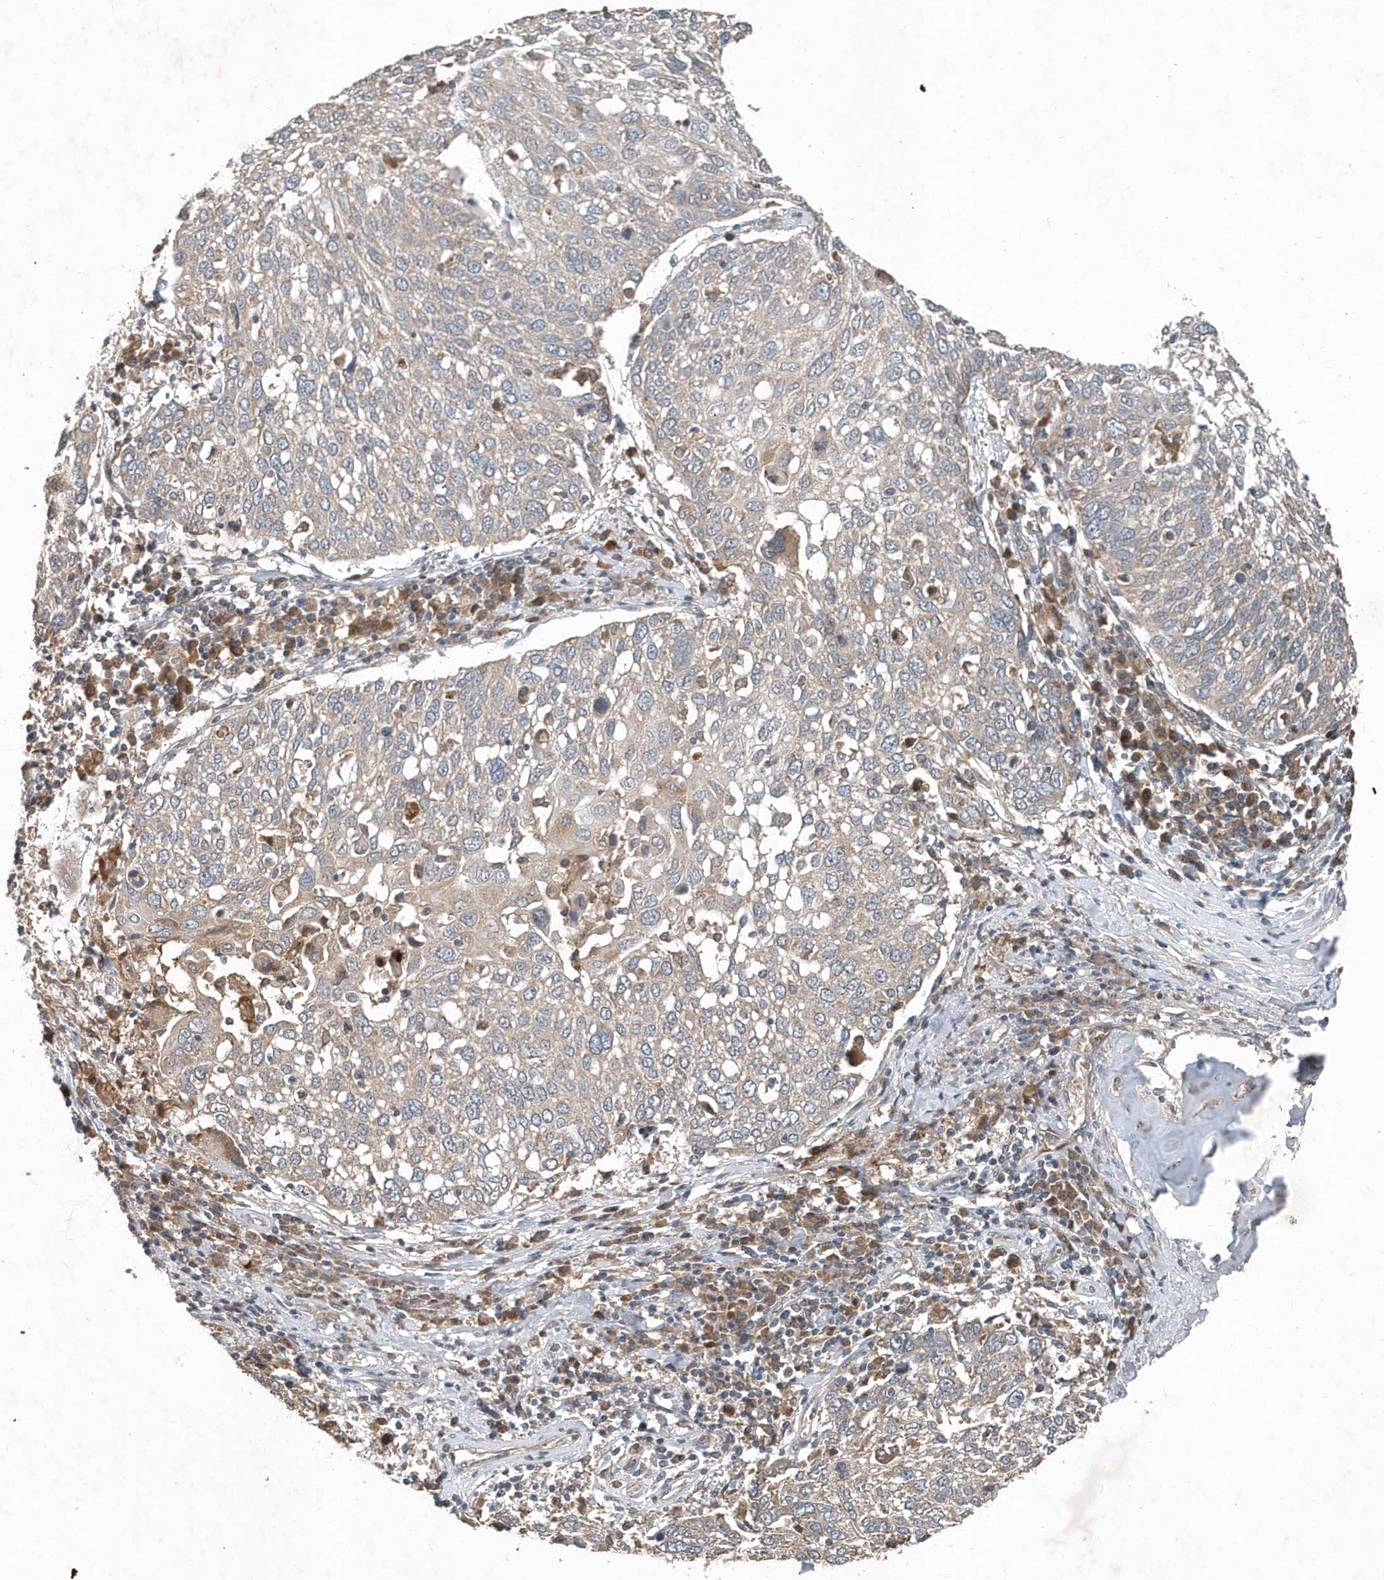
{"staining": {"intensity": "weak", "quantity": "25%-75%", "location": "cytoplasmic/membranous"}, "tissue": "lung cancer", "cell_type": "Tumor cells", "image_type": "cancer", "snomed": [{"axis": "morphology", "description": "Squamous cell carcinoma, NOS"}, {"axis": "topography", "description": "Lung"}], "caption": "Tumor cells demonstrate low levels of weak cytoplasmic/membranous expression in approximately 25%-75% of cells in human lung cancer (squamous cell carcinoma). (brown staining indicates protein expression, while blue staining denotes nuclei).", "gene": "SCFD2", "patient": {"sex": "male", "age": 65}}